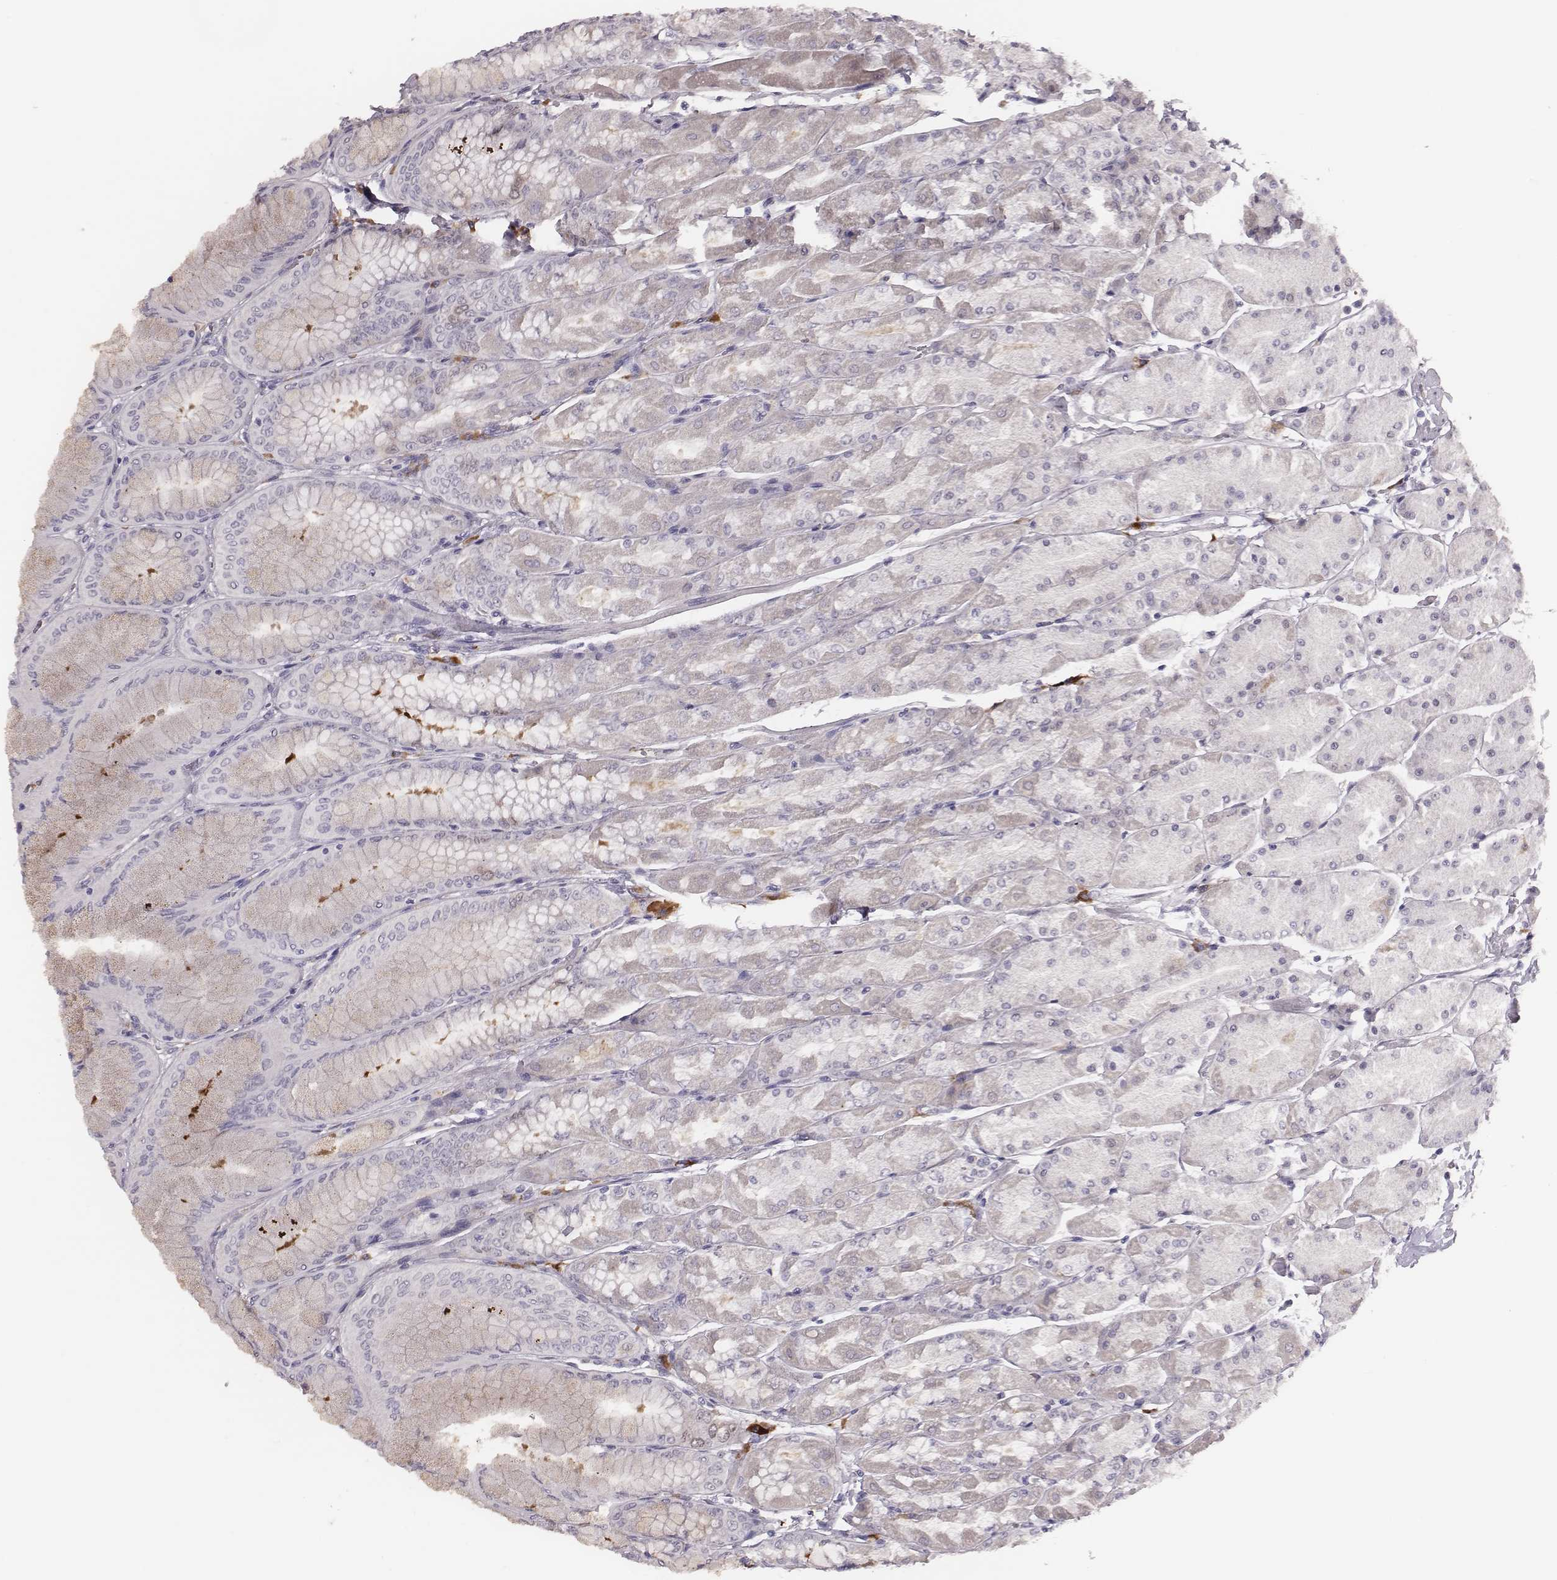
{"staining": {"intensity": "negative", "quantity": "none", "location": "none"}, "tissue": "stomach", "cell_type": "Glandular cells", "image_type": "normal", "snomed": [{"axis": "morphology", "description": "Normal tissue, NOS"}, {"axis": "topography", "description": "Stomach, upper"}], "caption": "This is an IHC histopathology image of normal human stomach. There is no staining in glandular cells.", "gene": "PBK", "patient": {"sex": "male", "age": 60}}